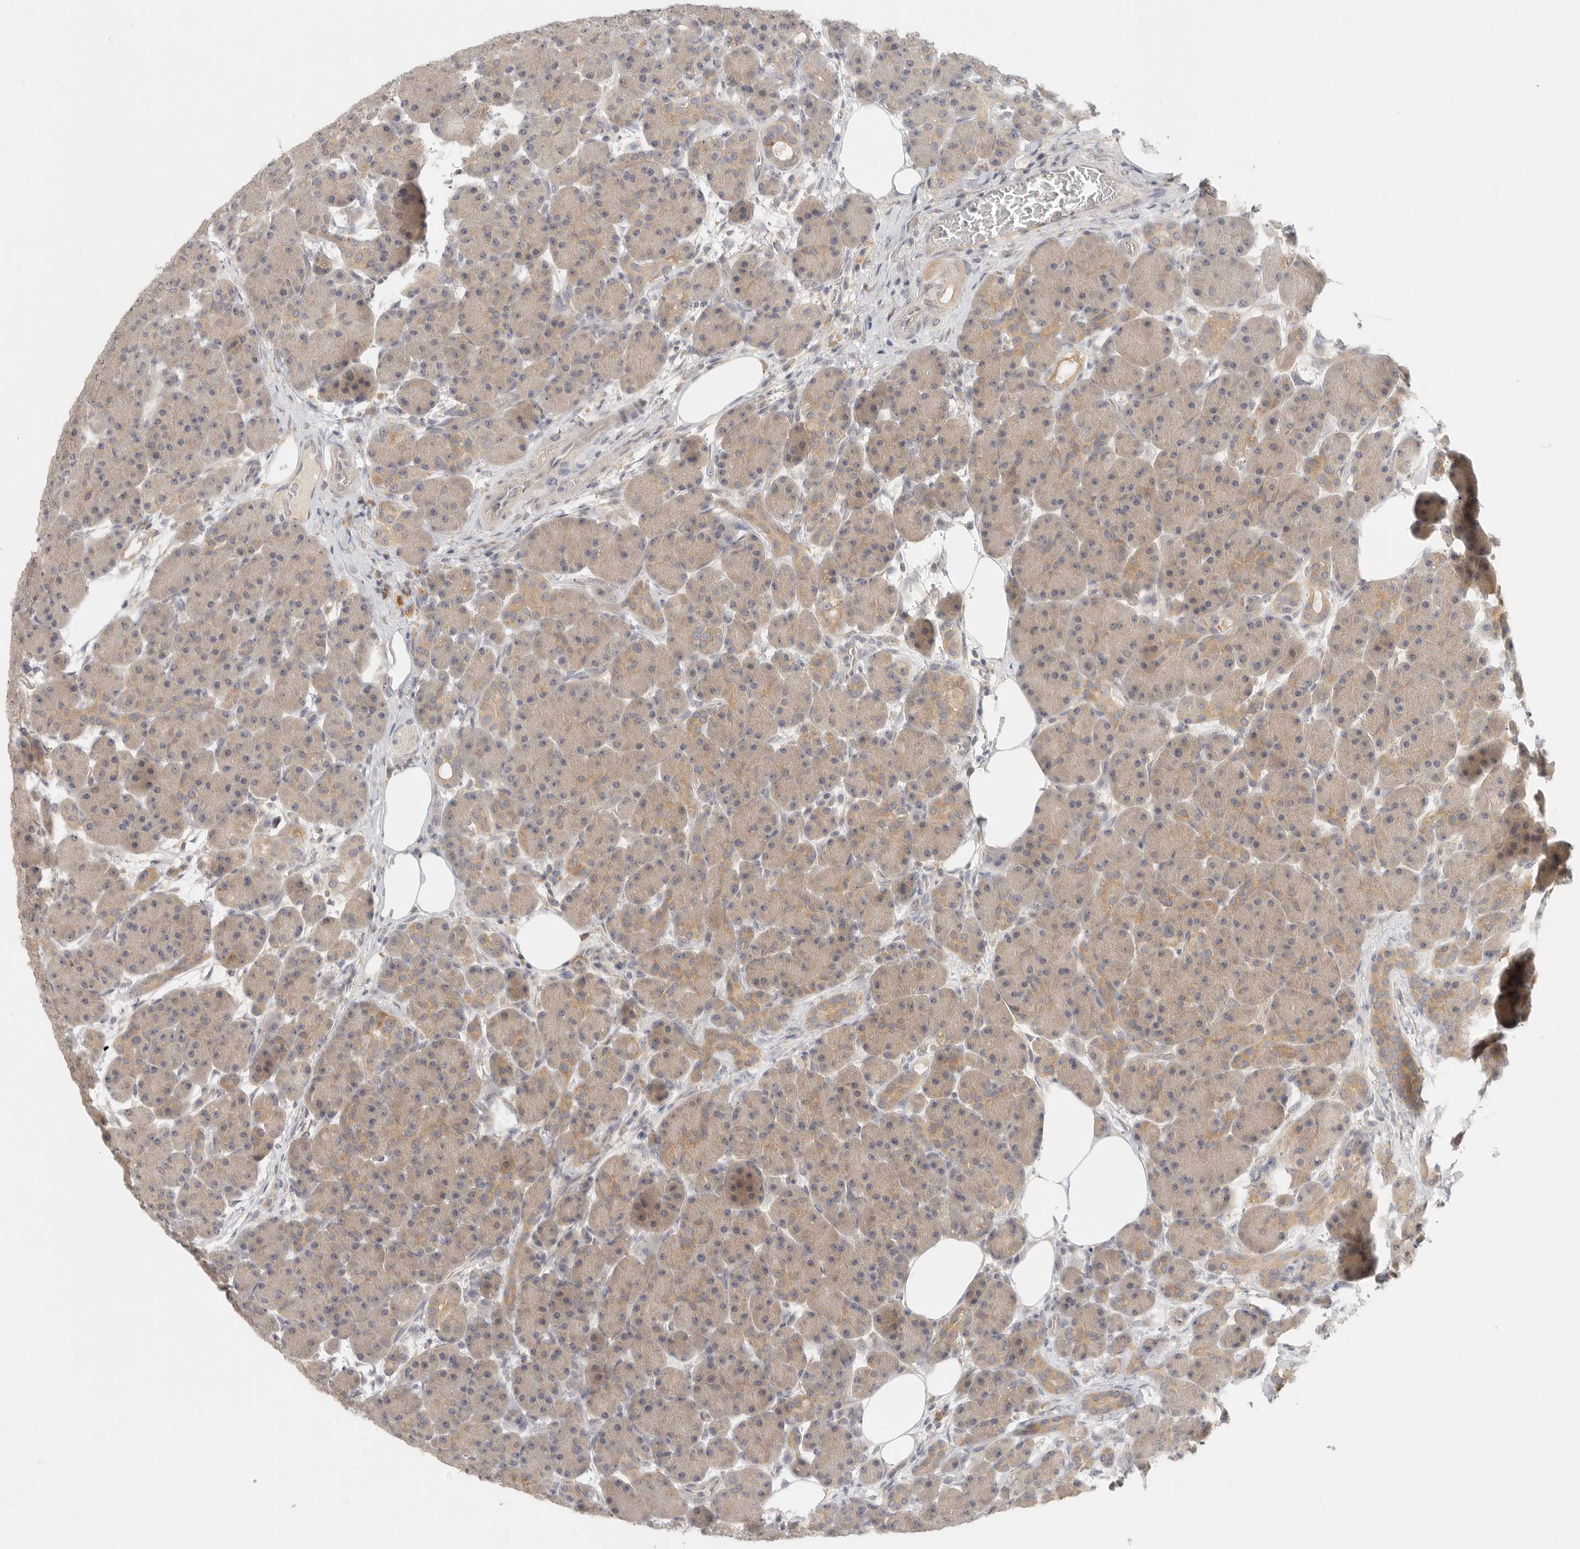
{"staining": {"intensity": "moderate", "quantity": "<25%", "location": "cytoplasmic/membranous"}, "tissue": "pancreas", "cell_type": "Exocrine glandular cells", "image_type": "normal", "snomed": [{"axis": "morphology", "description": "Normal tissue, NOS"}, {"axis": "topography", "description": "Pancreas"}], "caption": "Immunohistochemistry (IHC) histopathology image of normal pancreas: pancreas stained using immunohistochemistry (IHC) exhibits low levels of moderate protein expression localized specifically in the cytoplasmic/membranous of exocrine glandular cells, appearing as a cytoplasmic/membranous brown color.", "gene": "HDAC6", "patient": {"sex": "male", "age": 63}}